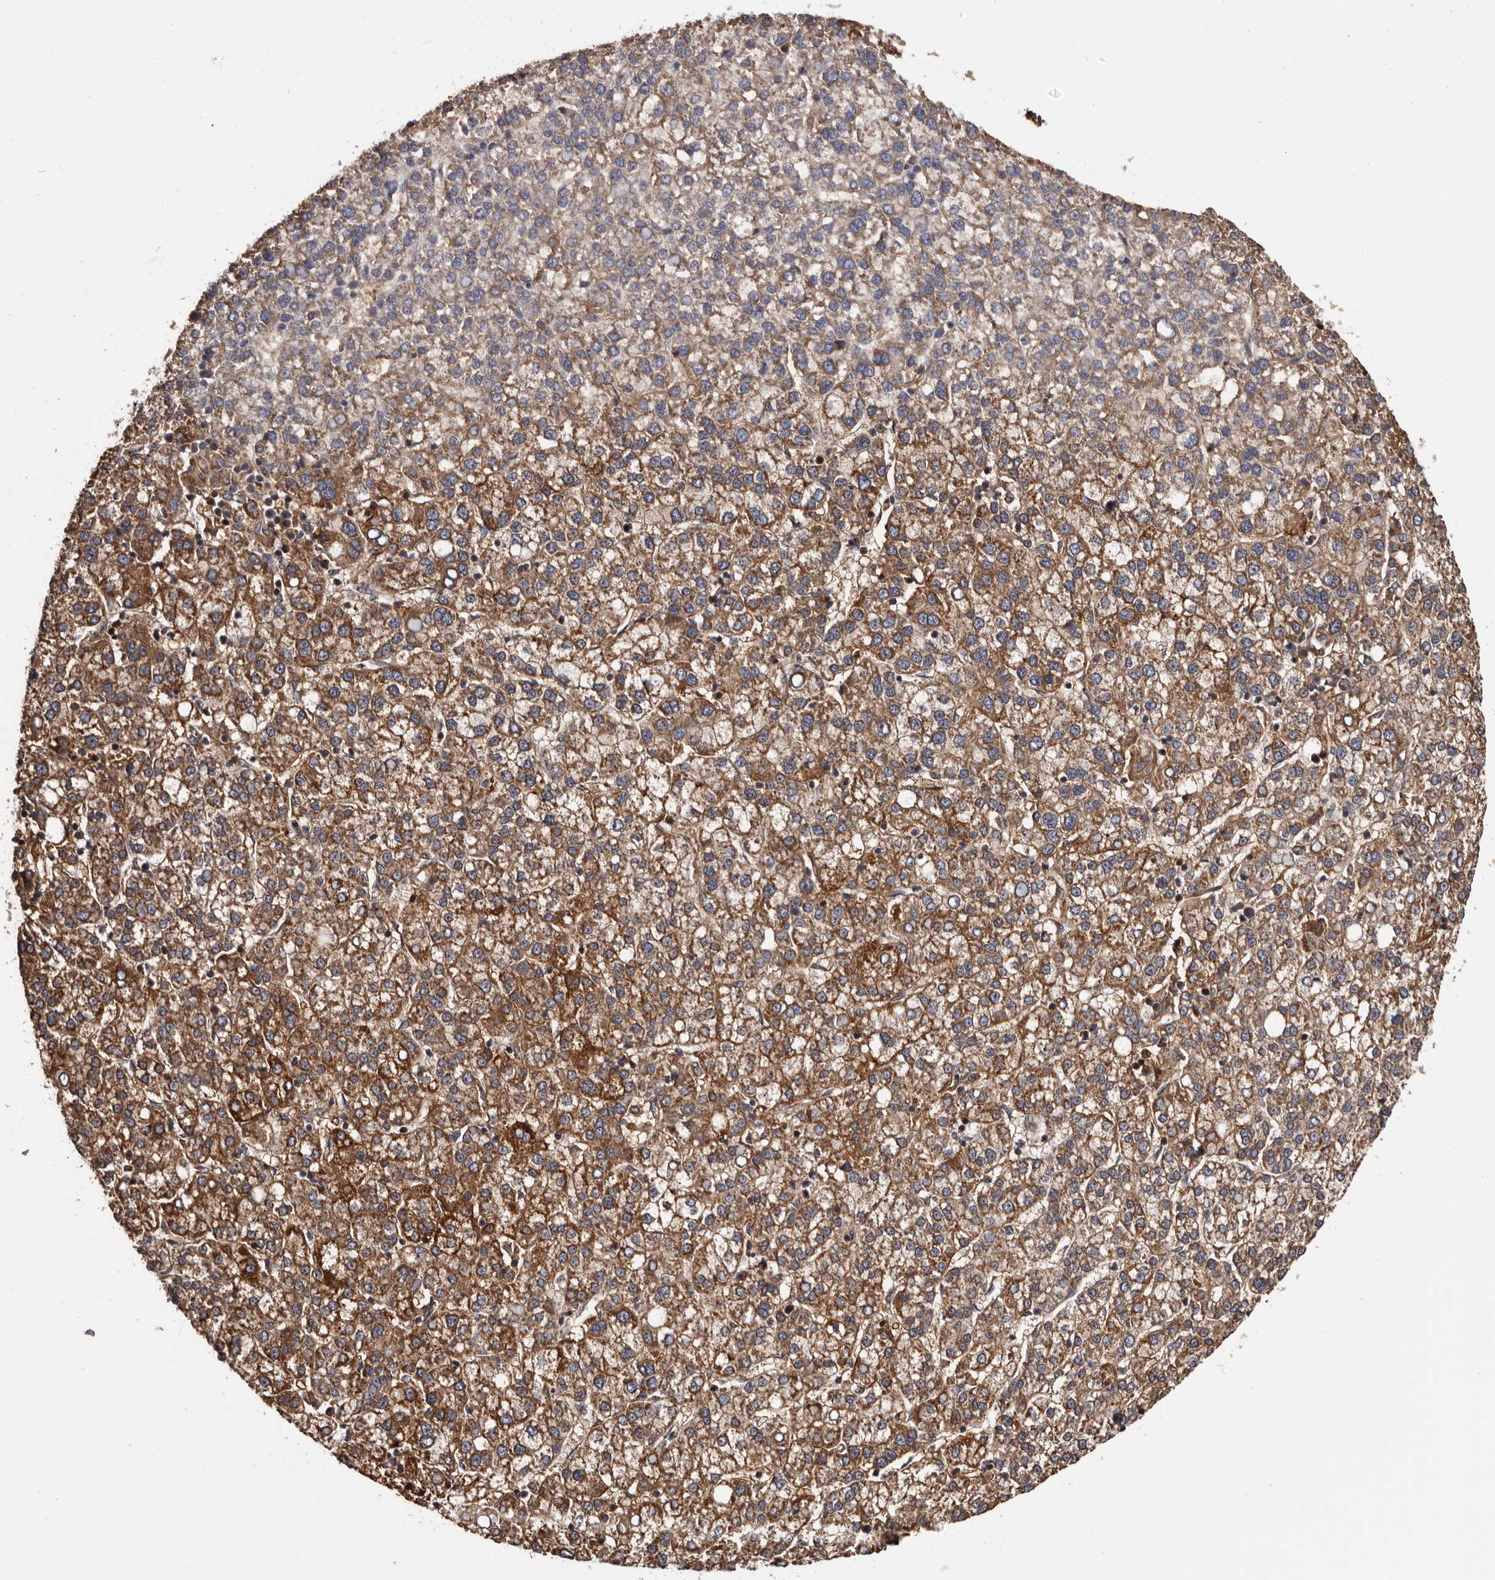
{"staining": {"intensity": "moderate", "quantity": ">75%", "location": "cytoplasmic/membranous"}, "tissue": "liver cancer", "cell_type": "Tumor cells", "image_type": "cancer", "snomed": [{"axis": "morphology", "description": "Carcinoma, Hepatocellular, NOS"}, {"axis": "topography", "description": "Liver"}], "caption": "Hepatocellular carcinoma (liver) was stained to show a protein in brown. There is medium levels of moderate cytoplasmic/membranous positivity in approximately >75% of tumor cells.", "gene": "ADAMTS2", "patient": {"sex": "female", "age": 58}}